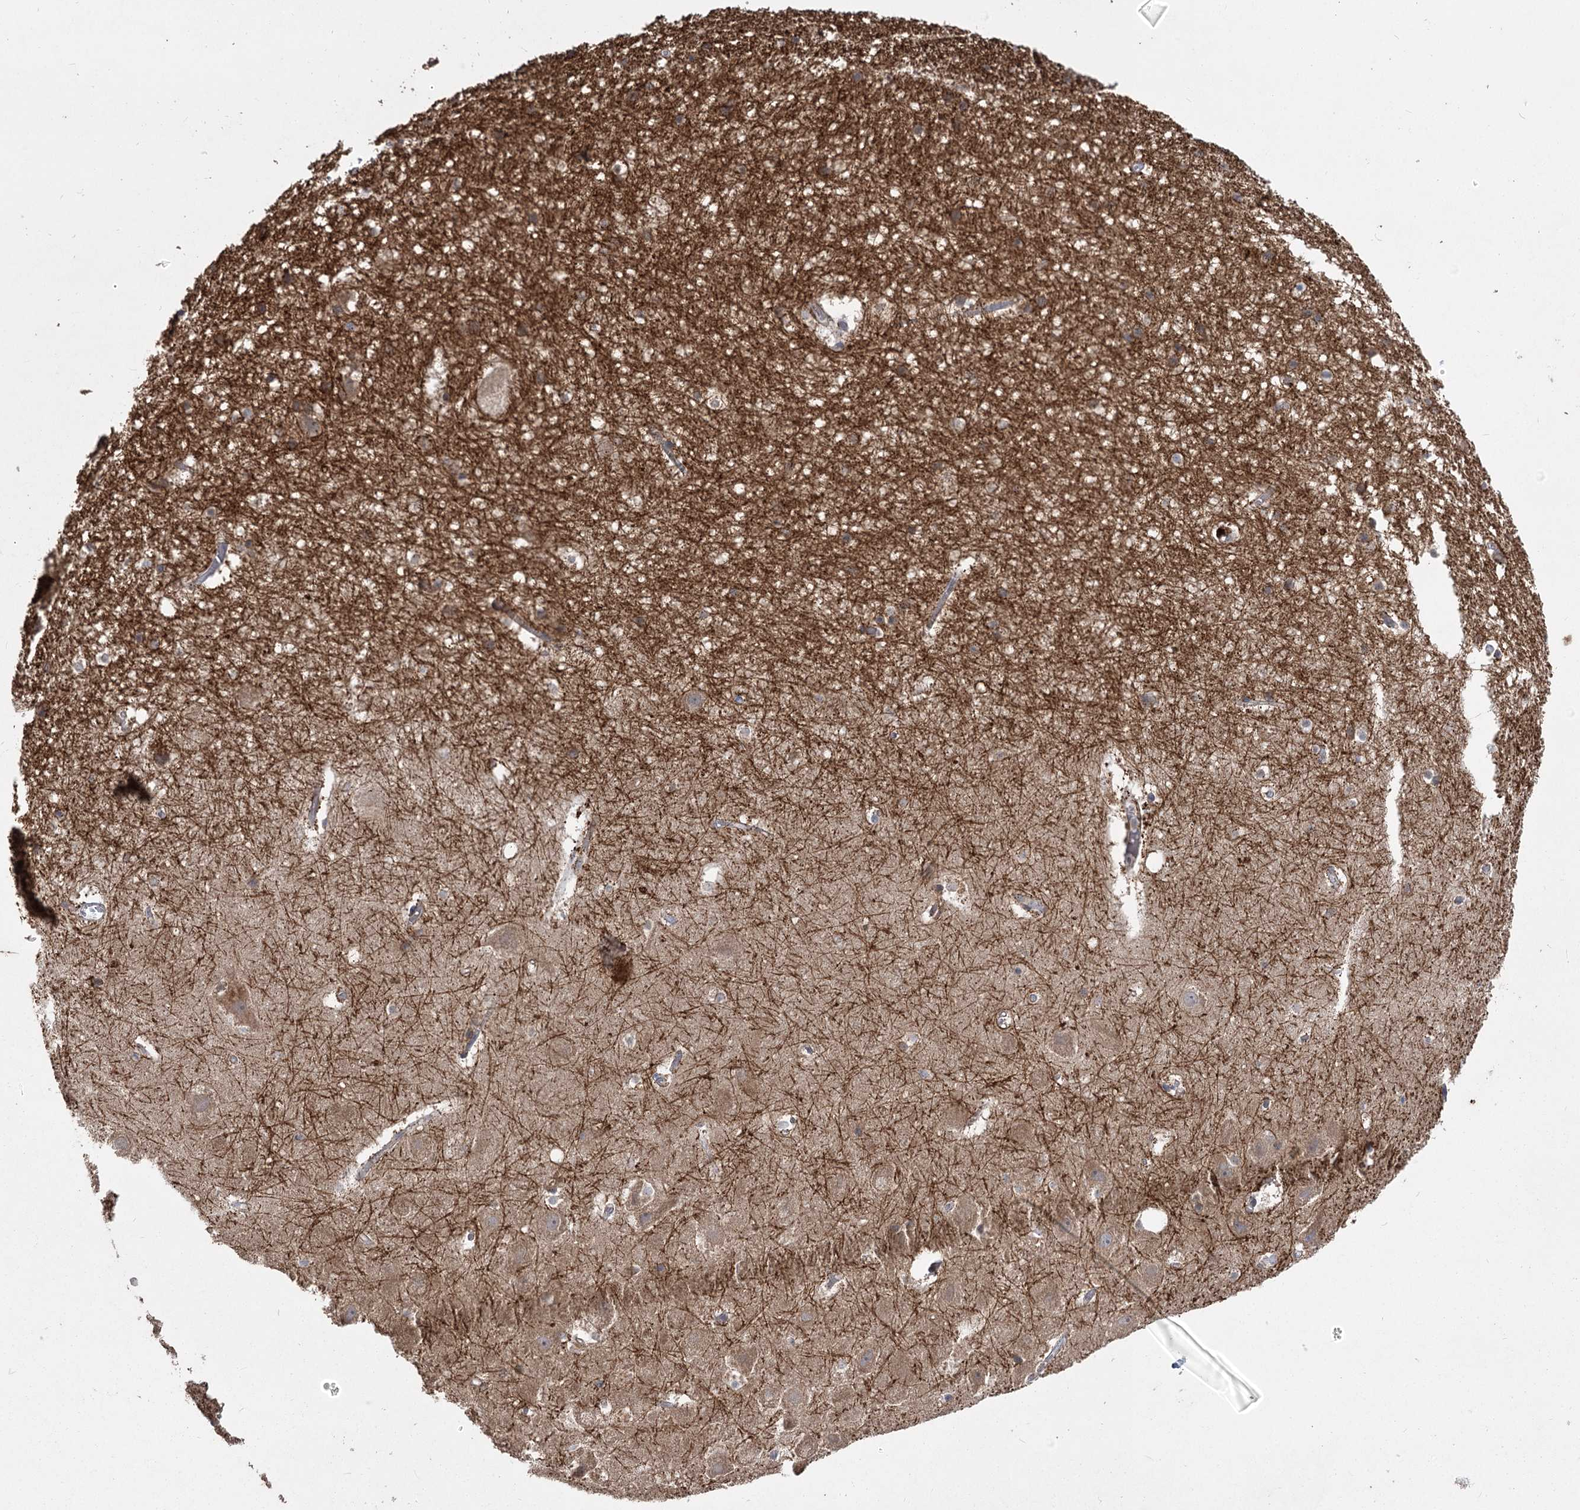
{"staining": {"intensity": "moderate", "quantity": "<25%", "location": "cytoplasmic/membranous"}, "tissue": "hippocampus", "cell_type": "Glial cells", "image_type": "normal", "snomed": [{"axis": "morphology", "description": "Normal tissue, NOS"}, {"axis": "topography", "description": "Hippocampus"}], "caption": "About <25% of glial cells in normal human hippocampus demonstrate moderate cytoplasmic/membranous protein staining as visualized by brown immunohistochemical staining.", "gene": "RIN2", "patient": {"sex": "female", "age": 52}}